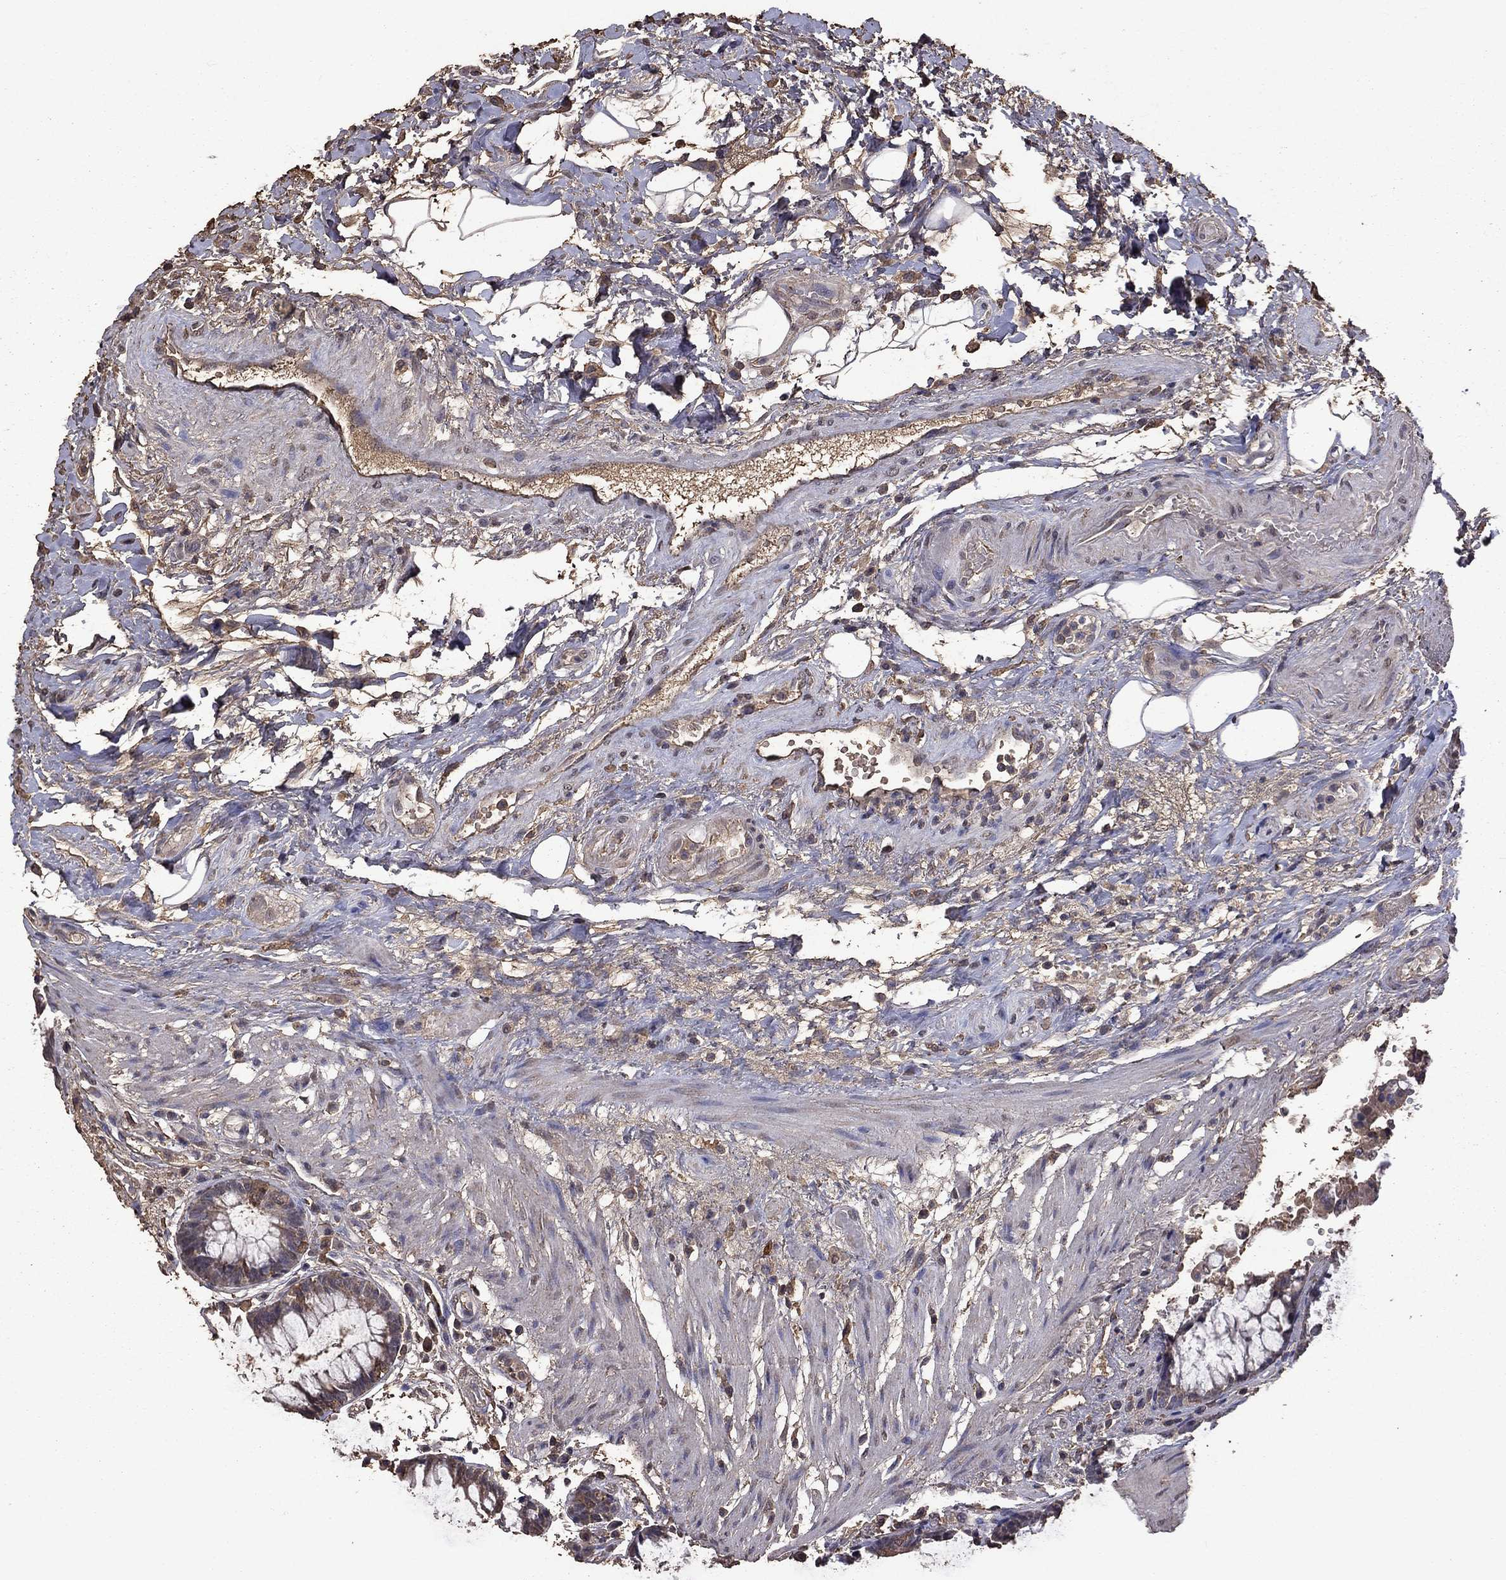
{"staining": {"intensity": "moderate", "quantity": ">75%", "location": "cytoplasmic/membranous"}, "tissue": "rectum", "cell_type": "Glandular cells", "image_type": "normal", "snomed": [{"axis": "morphology", "description": "Normal tissue, NOS"}, {"axis": "topography", "description": "Rectum"}], "caption": "Immunohistochemistry (IHC) of unremarkable rectum displays medium levels of moderate cytoplasmic/membranous positivity in about >75% of glandular cells.", "gene": "SERPINA5", "patient": {"sex": "female", "age": 68}}